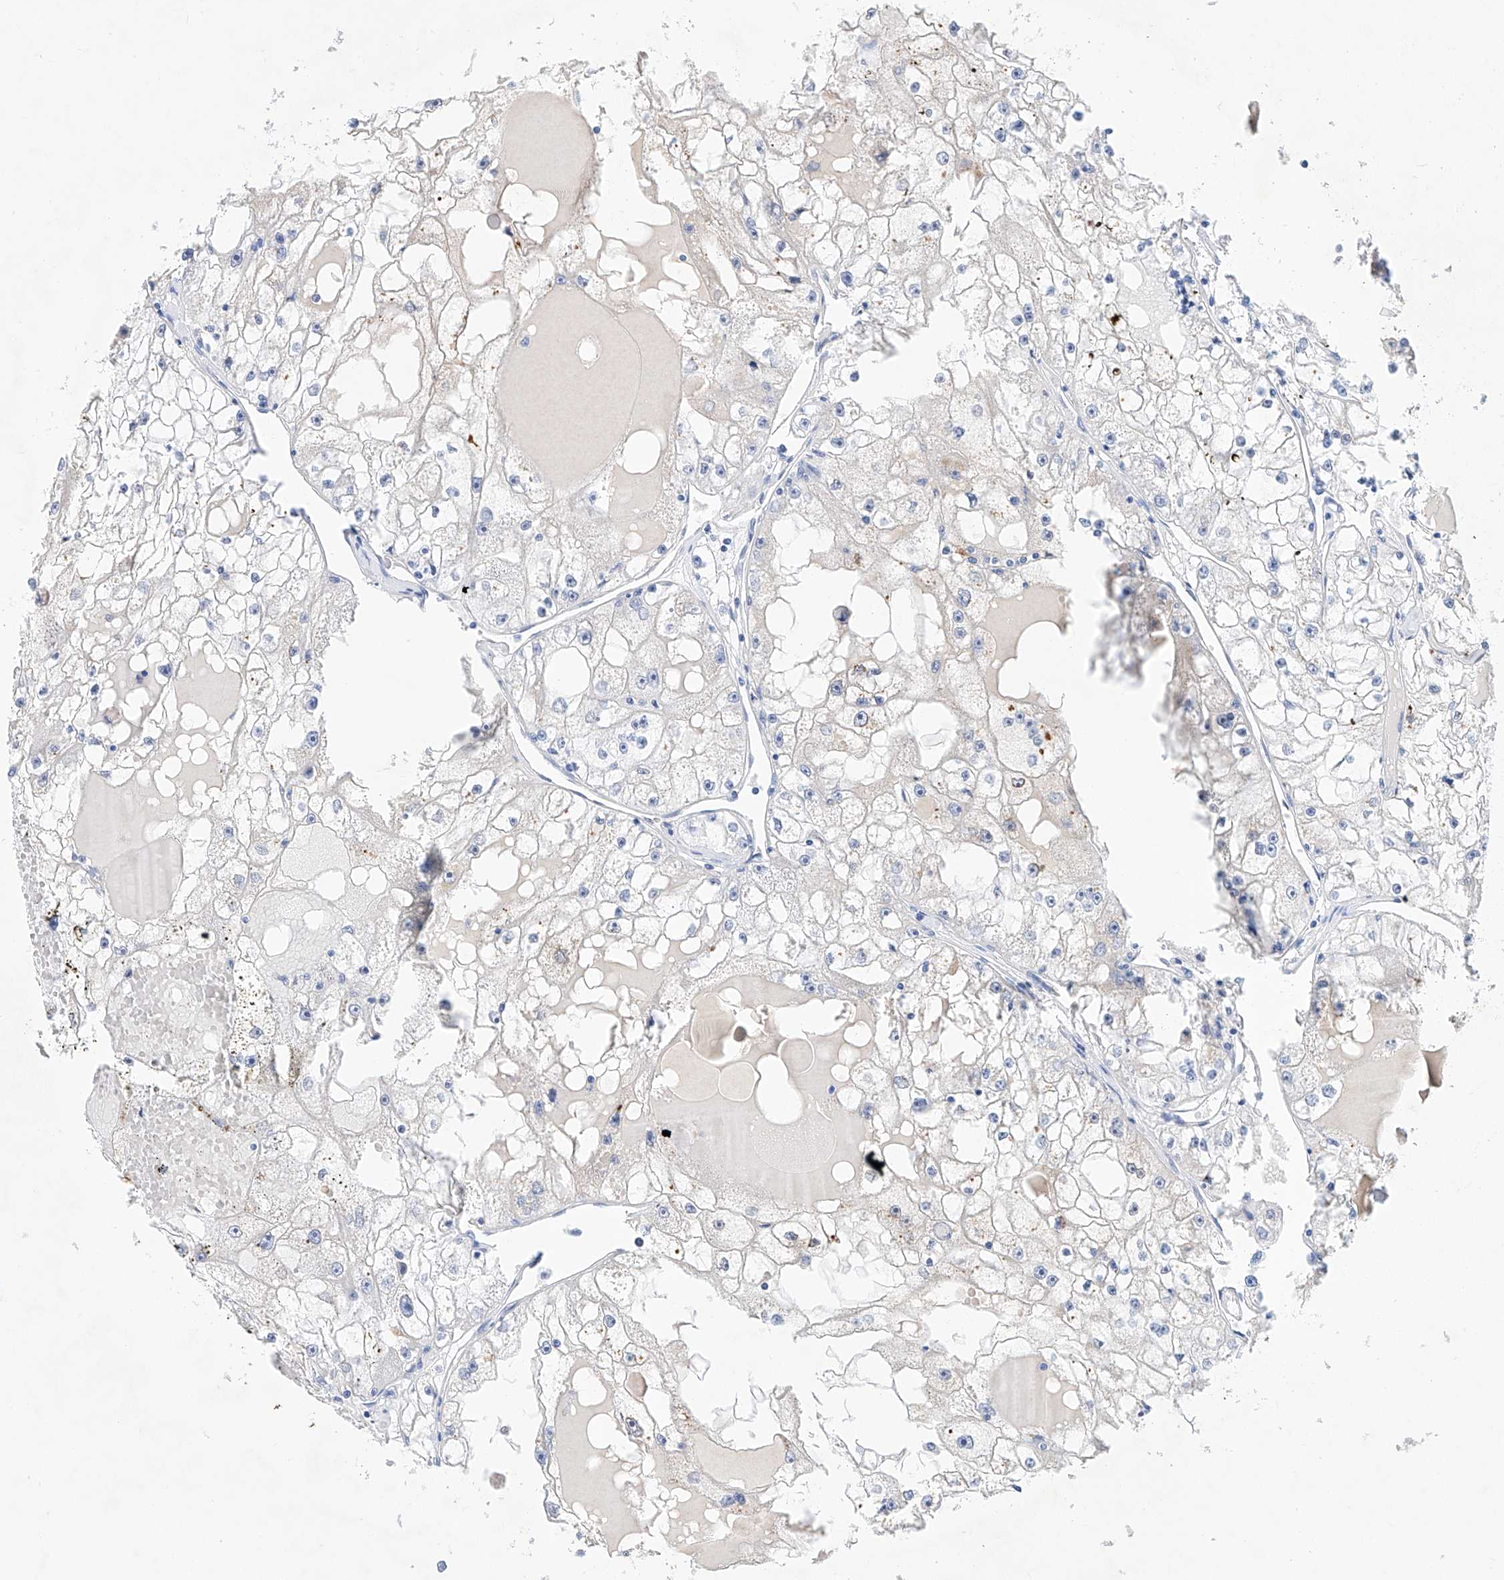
{"staining": {"intensity": "negative", "quantity": "none", "location": "none"}, "tissue": "renal cancer", "cell_type": "Tumor cells", "image_type": "cancer", "snomed": [{"axis": "morphology", "description": "Adenocarcinoma, NOS"}, {"axis": "topography", "description": "Kidney"}], "caption": "The photomicrograph exhibits no significant staining in tumor cells of renal cancer. (IHC, brightfield microscopy, high magnification).", "gene": "LURAP1", "patient": {"sex": "male", "age": 56}}